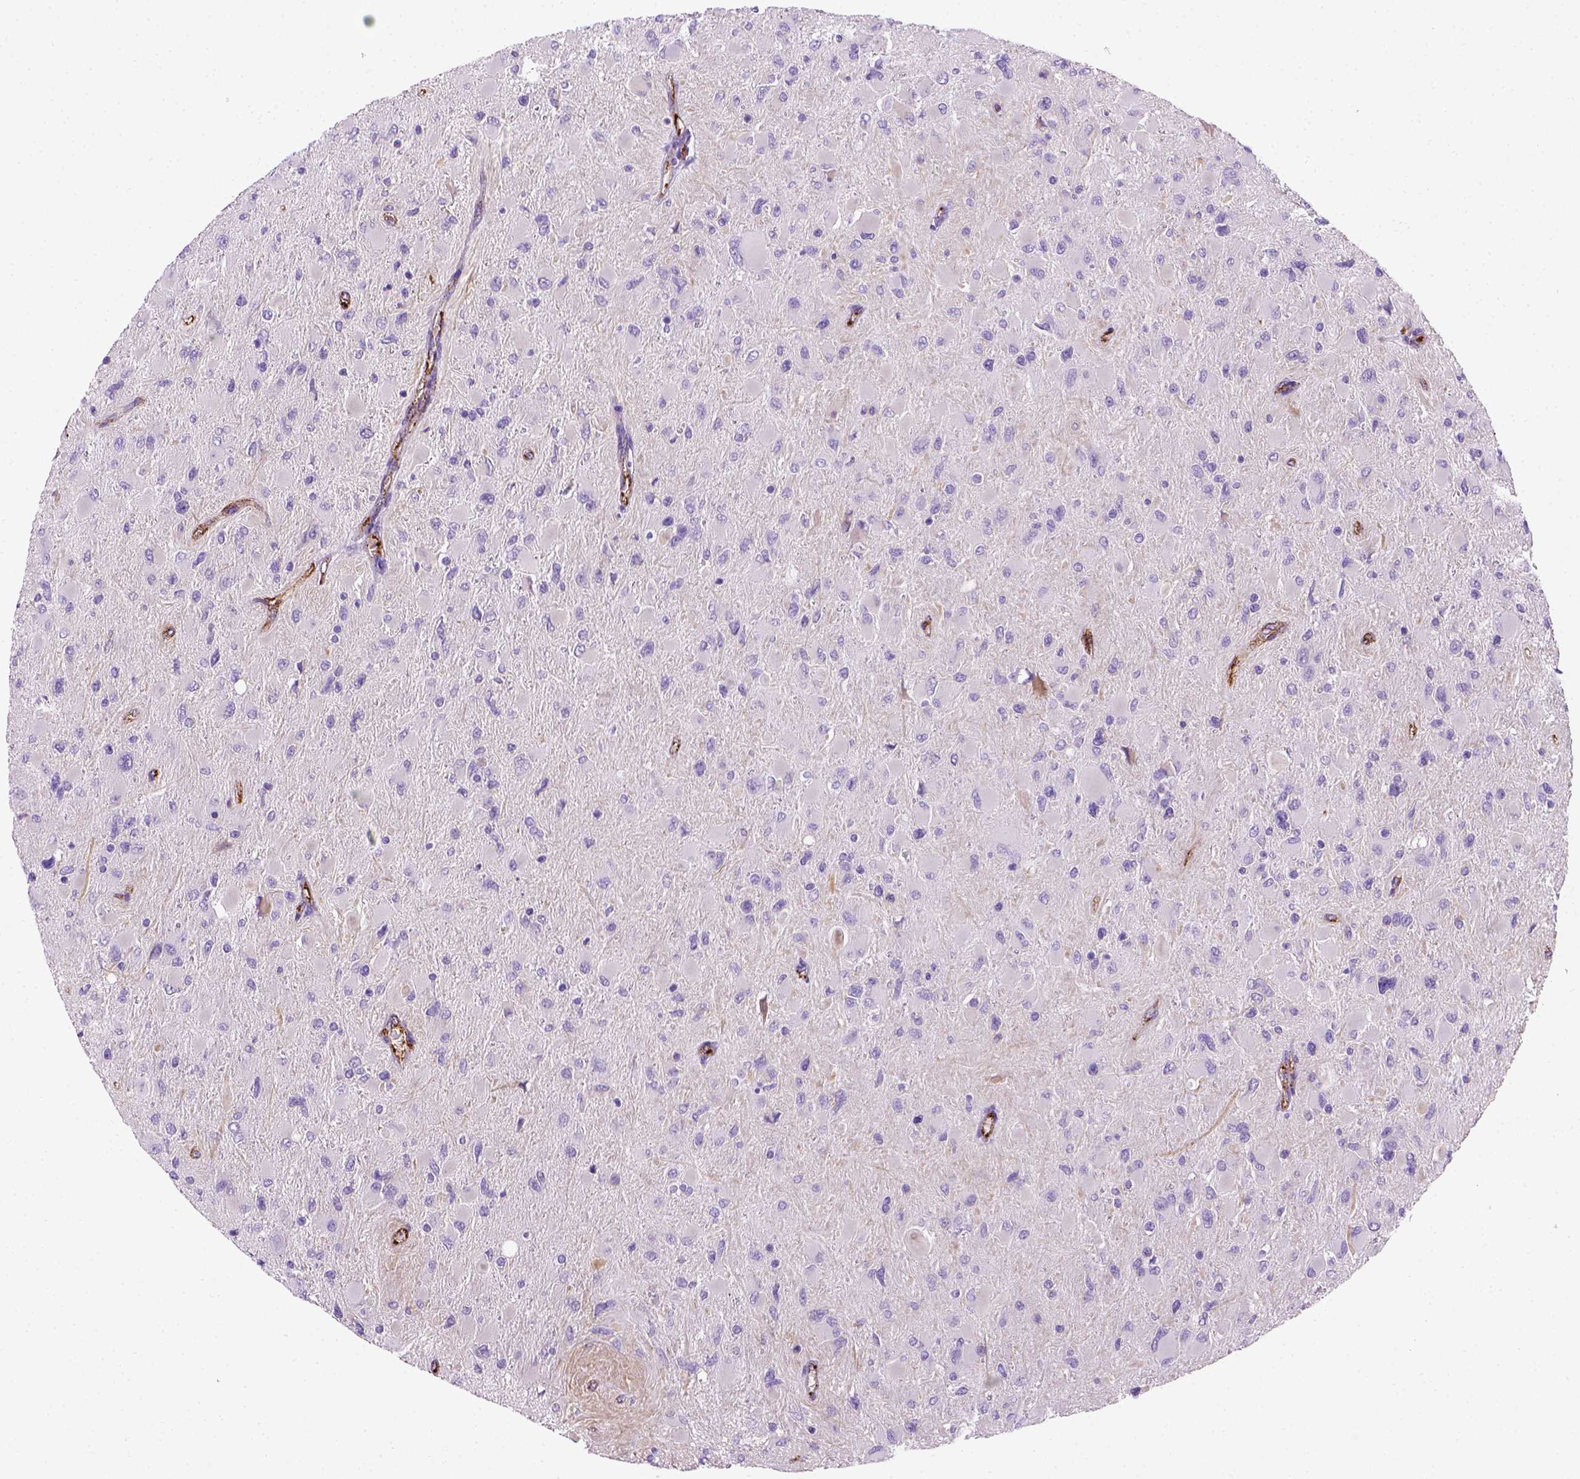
{"staining": {"intensity": "negative", "quantity": "none", "location": "none"}, "tissue": "glioma", "cell_type": "Tumor cells", "image_type": "cancer", "snomed": [{"axis": "morphology", "description": "Glioma, malignant, High grade"}, {"axis": "topography", "description": "Cerebral cortex"}], "caption": "There is no significant expression in tumor cells of glioma.", "gene": "VWF", "patient": {"sex": "female", "age": 36}}